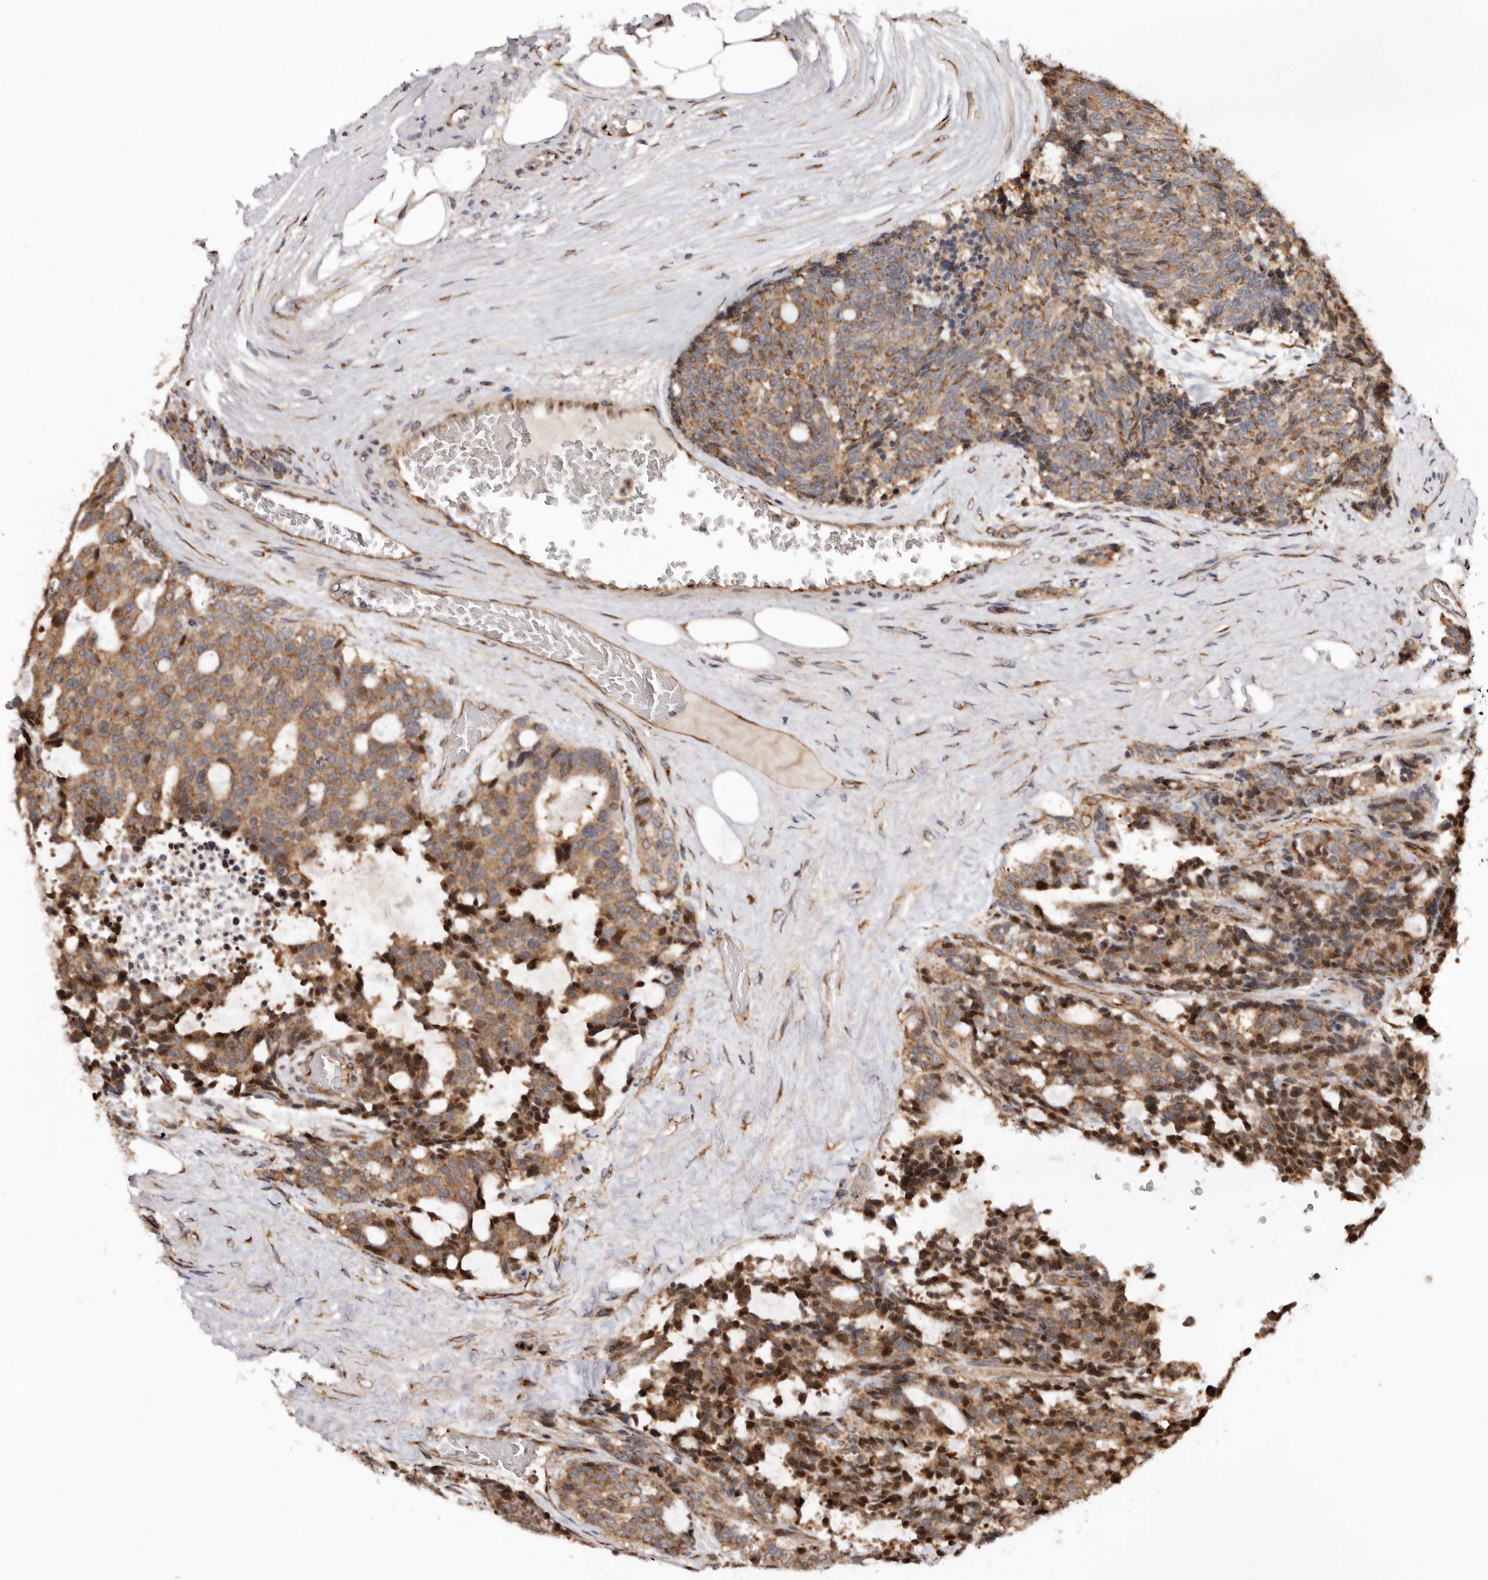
{"staining": {"intensity": "moderate", "quantity": ">75%", "location": "cytoplasmic/membranous,nuclear"}, "tissue": "carcinoid", "cell_type": "Tumor cells", "image_type": "cancer", "snomed": [{"axis": "morphology", "description": "Carcinoid, malignant, NOS"}, {"axis": "topography", "description": "Pancreas"}], "caption": "DAB immunohistochemical staining of human carcinoid demonstrates moderate cytoplasmic/membranous and nuclear protein positivity in approximately >75% of tumor cells.", "gene": "GPR27", "patient": {"sex": "female", "age": 54}}